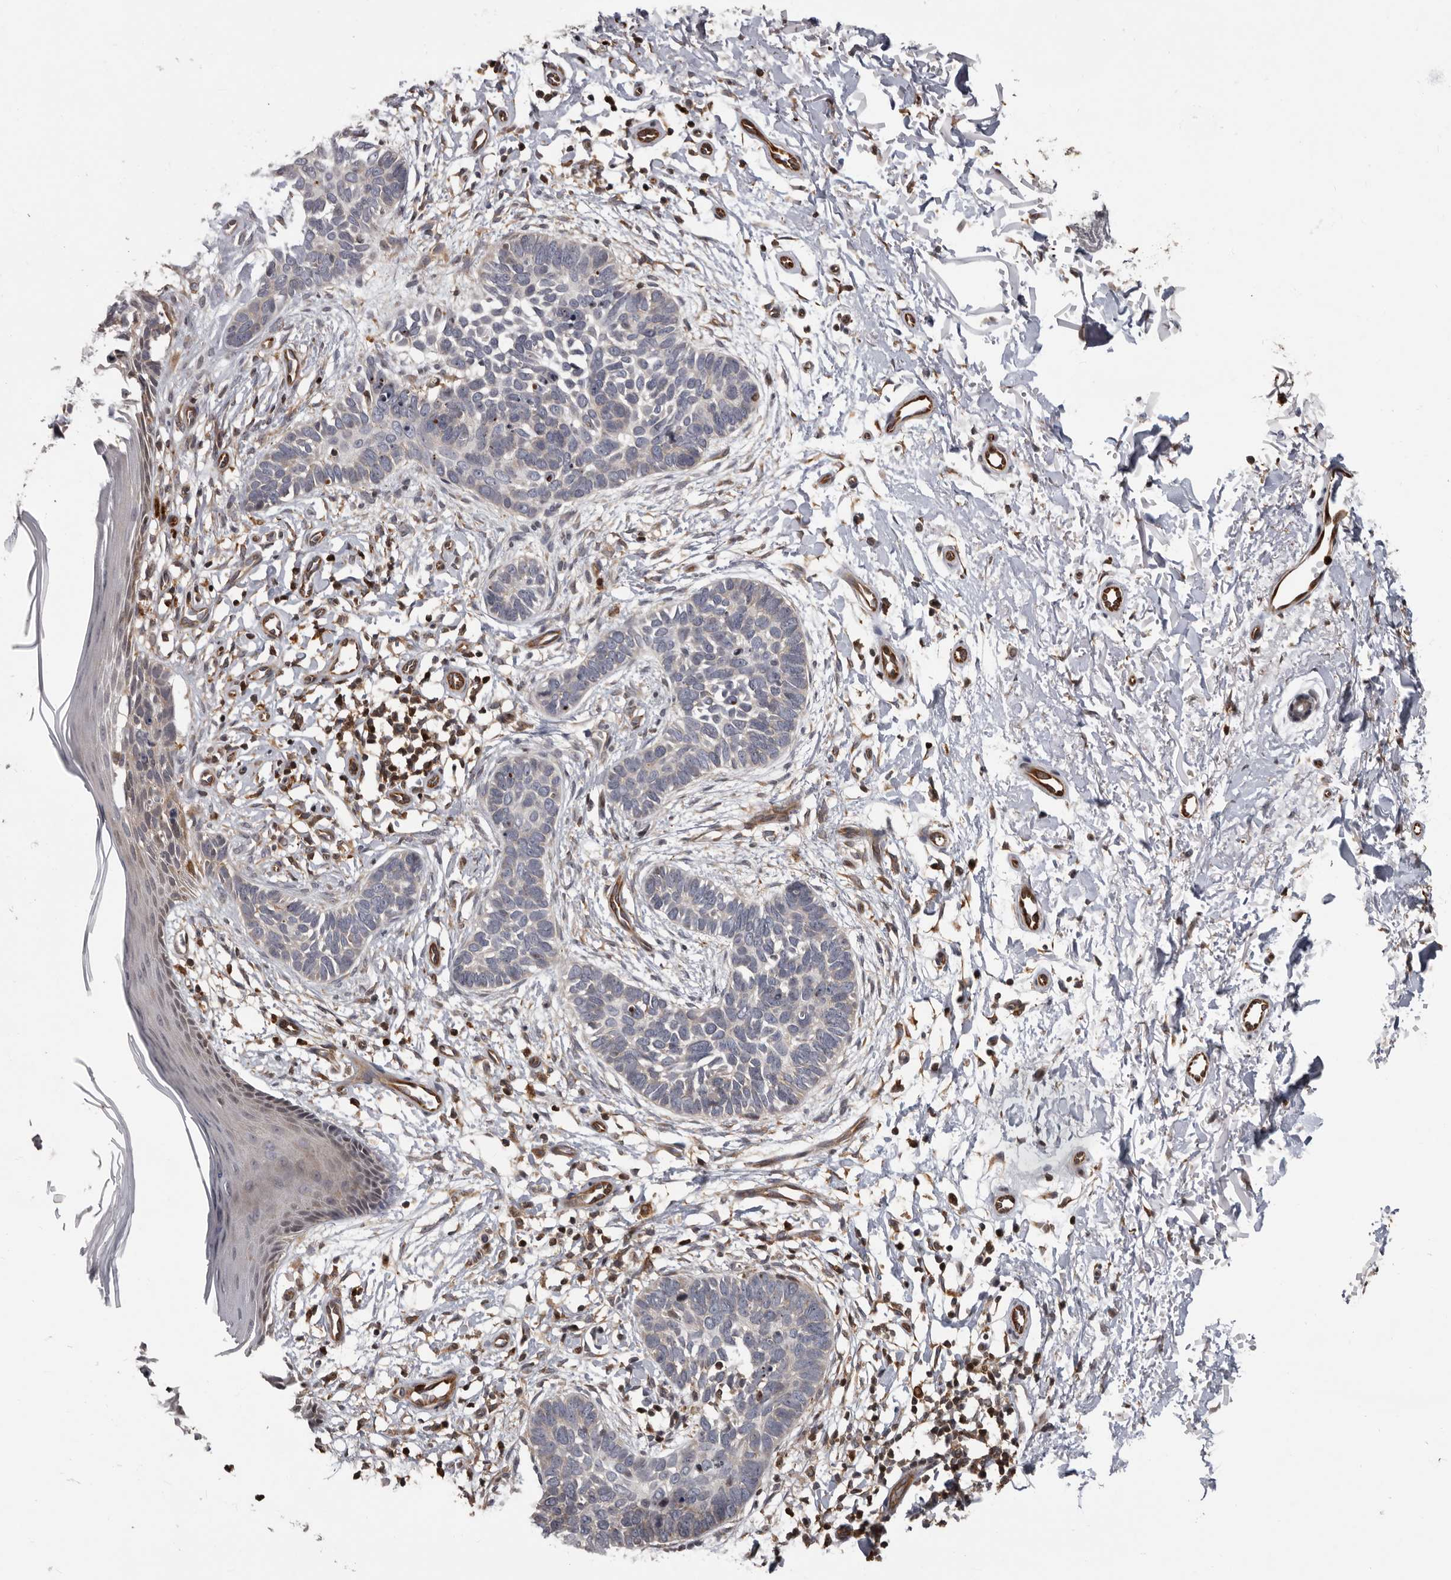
{"staining": {"intensity": "negative", "quantity": "none", "location": "none"}, "tissue": "skin cancer", "cell_type": "Tumor cells", "image_type": "cancer", "snomed": [{"axis": "morphology", "description": "Normal tissue, NOS"}, {"axis": "morphology", "description": "Basal cell carcinoma"}, {"axis": "topography", "description": "Skin"}], "caption": "Photomicrograph shows no protein positivity in tumor cells of skin cancer tissue.", "gene": "FGFR4", "patient": {"sex": "male", "age": 77}}